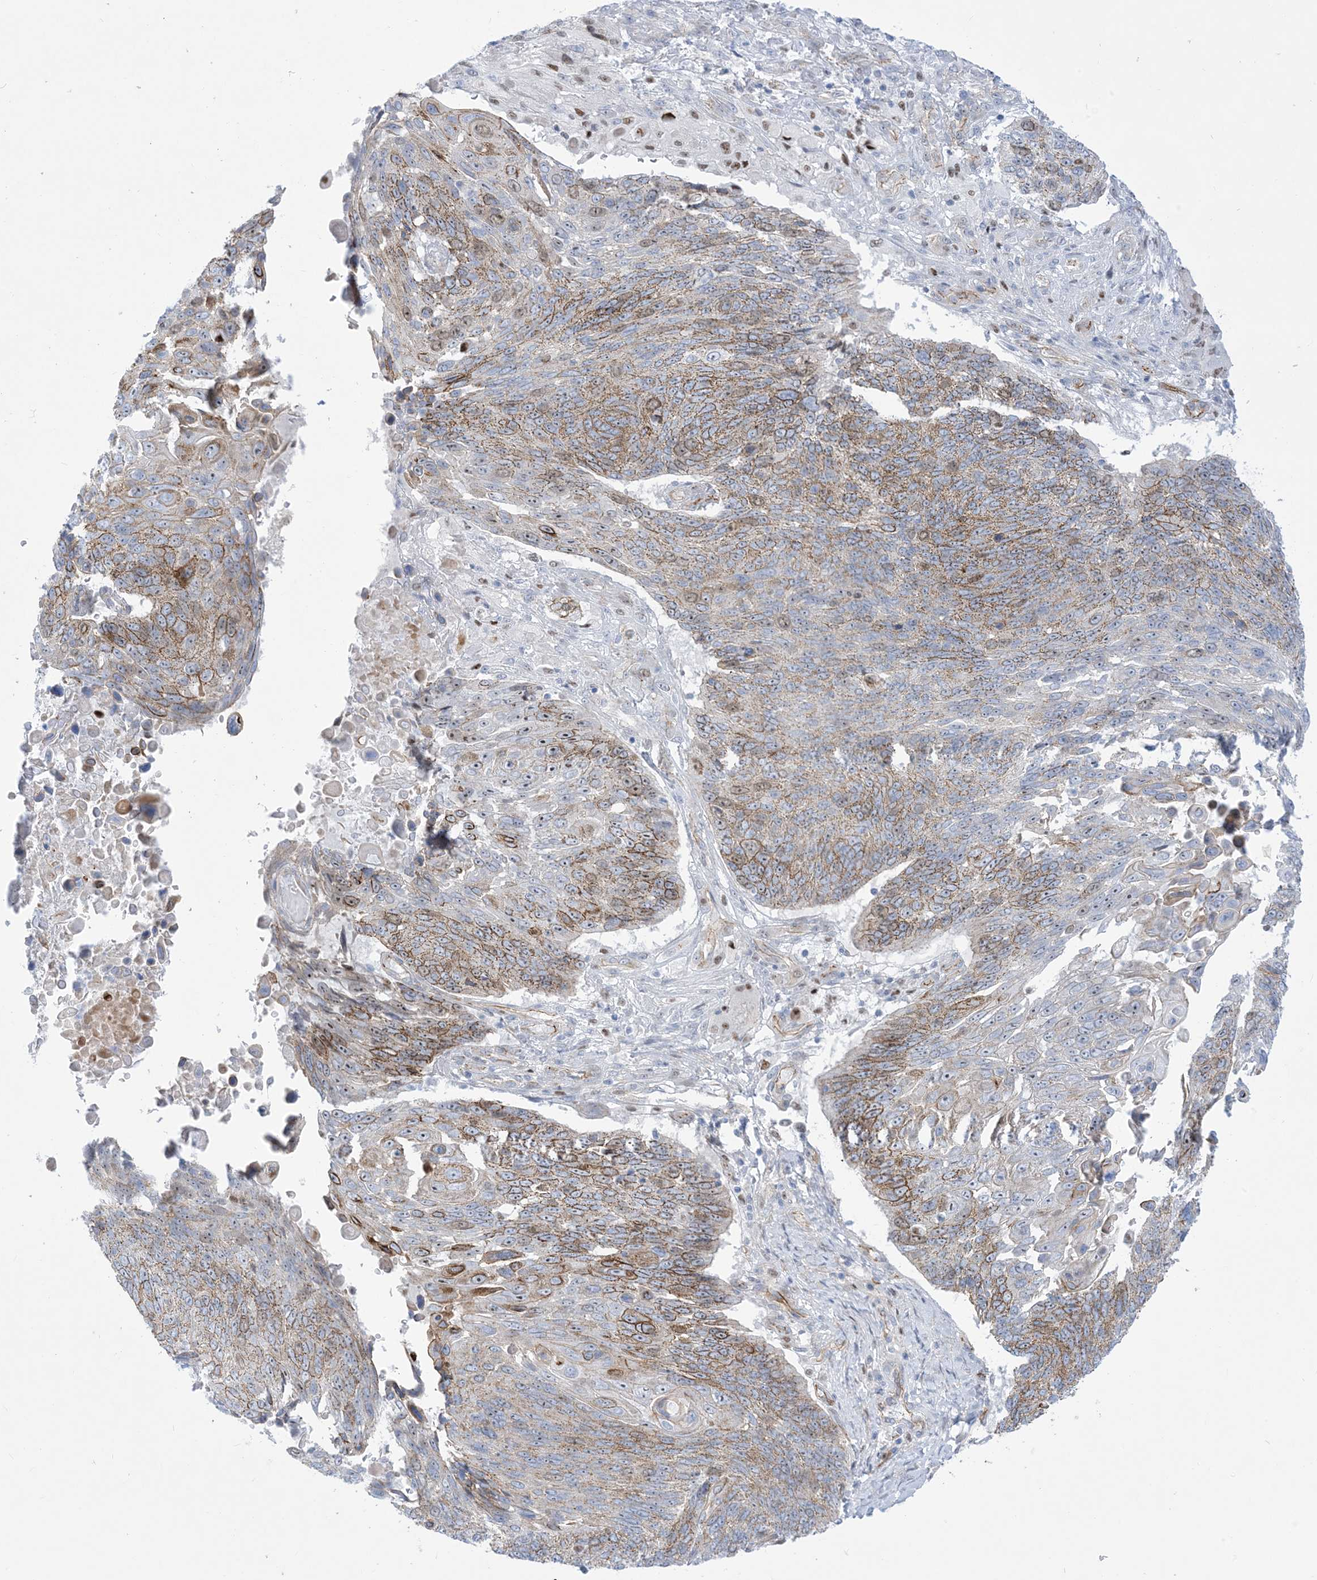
{"staining": {"intensity": "moderate", "quantity": "25%-75%", "location": "cytoplasmic/membranous"}, "tissue": "lung cancer", "cell_type": "Tumor cells", "image_type": "cancer", "snomed": [{"axis": "morphology", "description": "Squamous cell carcinoma, NOS"}, {"axis": "topography", "description": "Lung"}], "caption": "Human squamous cell carcinoma (lung) stained with a protein marker shows moderate staining in tumor cells.", "gene": "MARS2", "patient": {"sex": "male", "age": 66}}